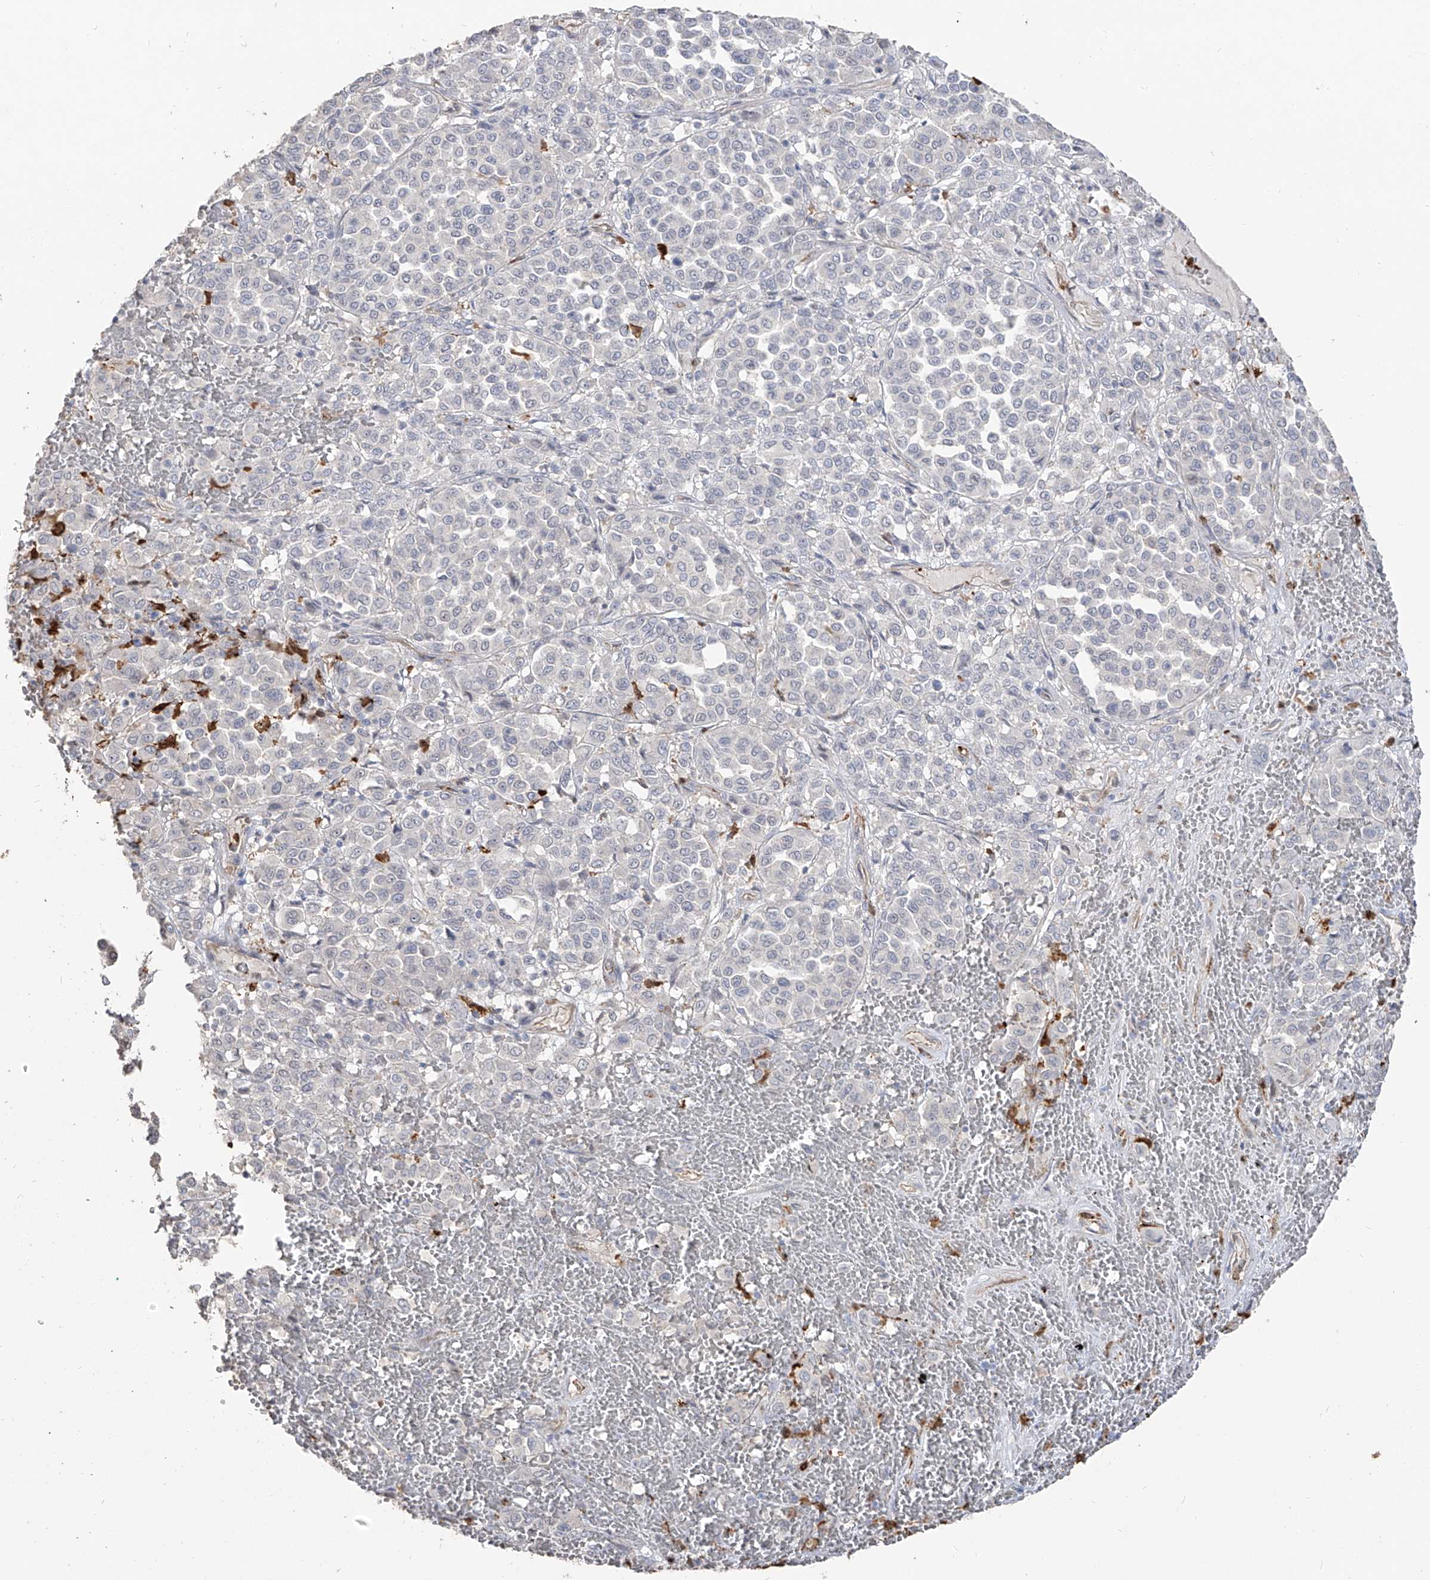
{"staining": {"intensity": "negative", "quantity": "none", "location": "none"}, "tissue": "melanoma", "cell_type": "Tumor cells", "image_type": "cancer", "snomed": [{"axis": "morphology", "description": "Malignant melanoma, Metastatic site"}, {"axis": "topography", "description": "Pancreas"}], "caption": "A histopathology image of human melanoma is negative for staining in tumor cells.", "gene": "ZNF227", "patient": {"sex": "female", "age": 30}}